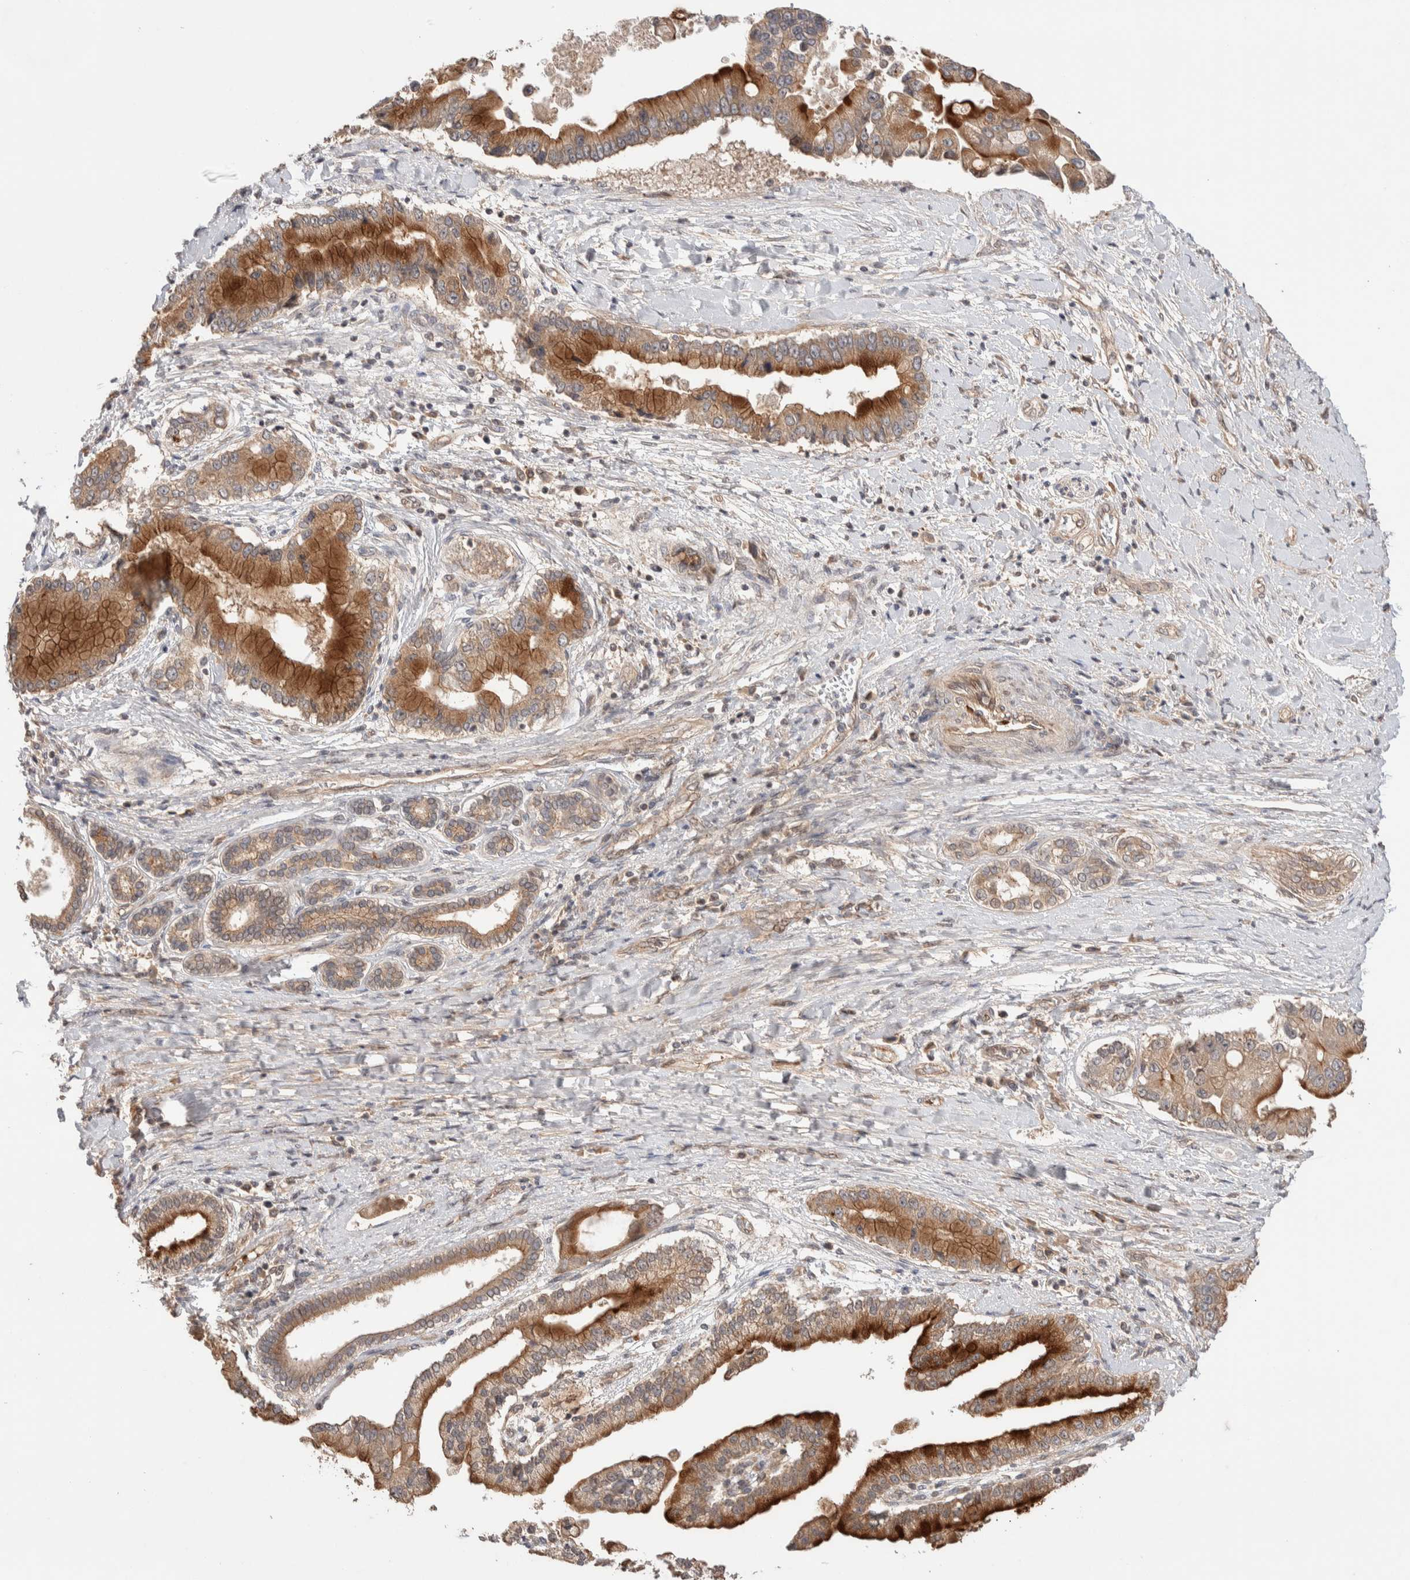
{"staining": {"intensity": "strong", "quantity": "25%-75%", "location": "cytoplasmic/membranous"}, "tissue": "liver cancer", "cell_type": "Tumor cells", "image_type": "cancer", "snomed": [{"axis": "morphology", "description": "Cholangiocarcinoma"}, {"axis": "topography", "description": "Liver"}], "caption": "Cholangiocarcinoma (liver) was stained to show a protein in brown. There is high levels of strong cytoplasmic/membranous positivity in approximately 25%-75% of tumor cells. Ihc stains the protein of interest in brown and the nuclei are stained blue.", "gene": "PRDM15", "patient": {"sex": "male", "age": 50}}